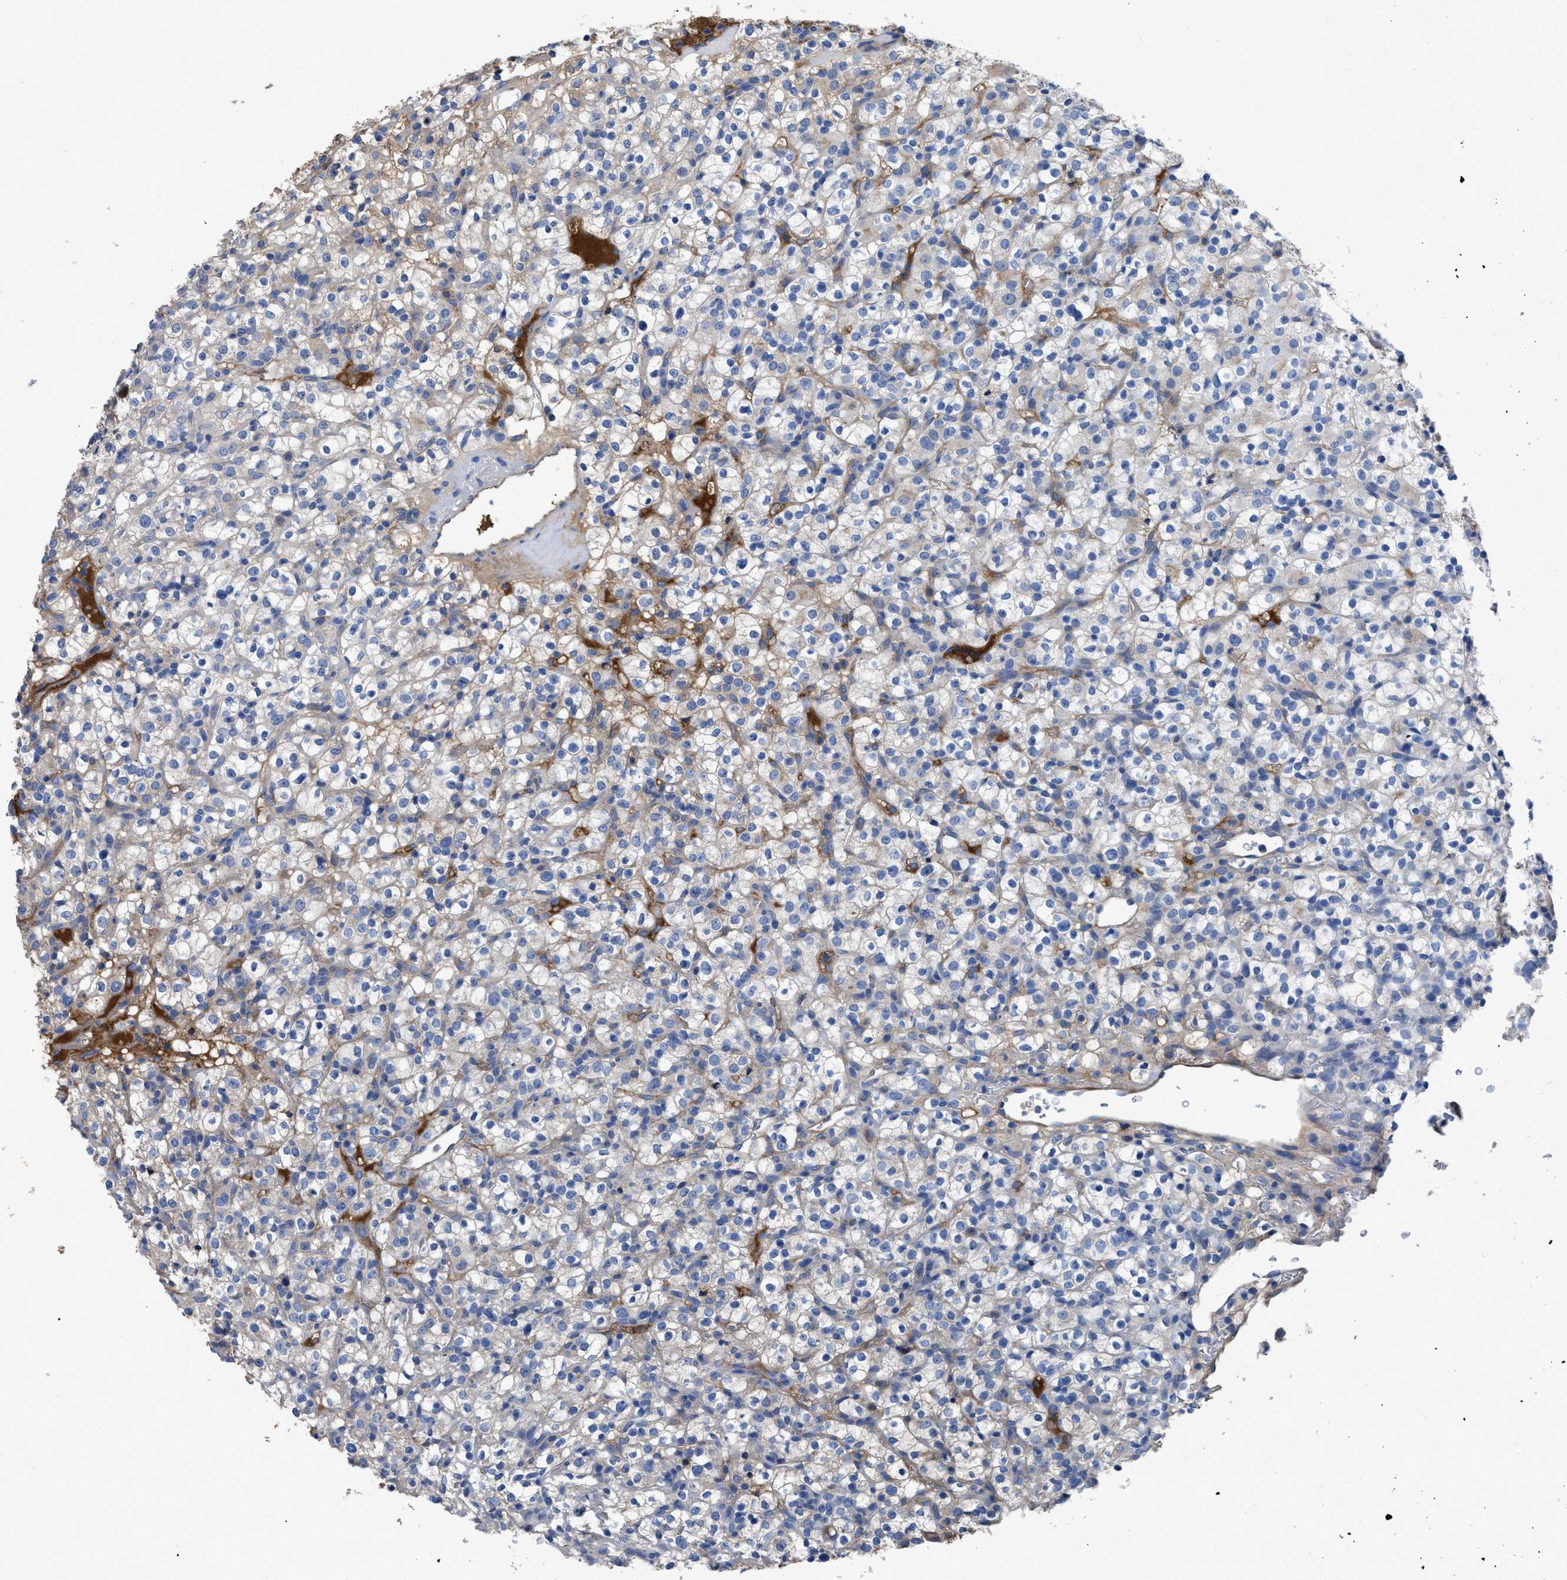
{"staining": {"intensity": "moderate", "quantity": "<25%", "location": "cytoplasmic/membranous"}, "tissue": "renal cancer", "cell_type": "Tumor cells", "image_type": "cancer", "snomed": [{"axis": "morphology", "description": "Normal tissue, NOS"}, {"axis": "morphology", "description": "Adenocarcinoma, NOS"}, {"axis": "topography", "description": "Kidney"}], "caption": "Immunohistochemical staining of renal cancer (adenocarcinoma) demonstrates low levels of moderate cytoplasmic/membranous staining in about <25% of tumor cells. The protein is shown in brown color, while the nuclei are stained blue.", "gene": "SERPINA6", "patient": {"sex": "female", "age": 72}}